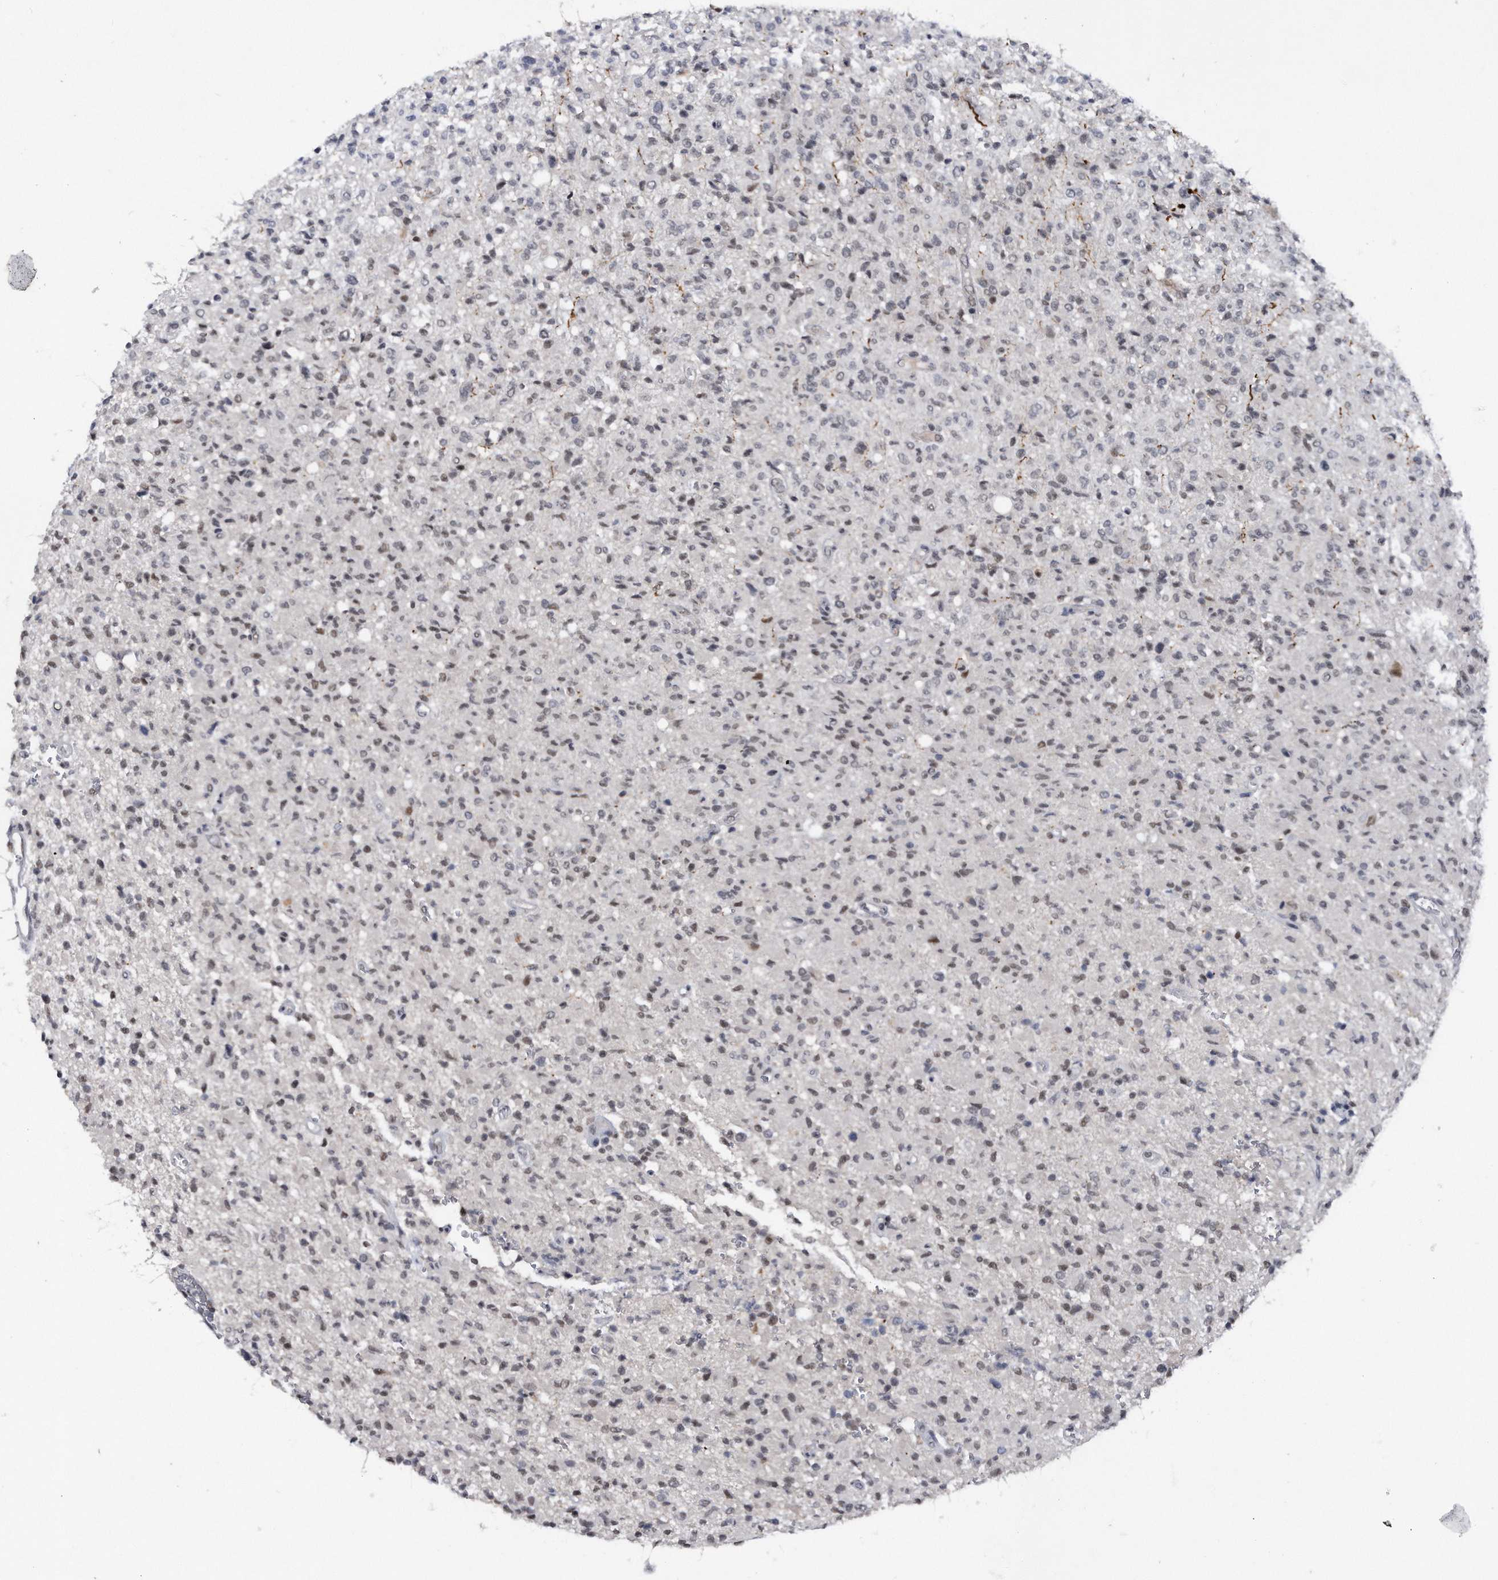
{"staining": {"intensity": "weak", "quantity": "<25%", "location": "nuclear"}, "tissue": "glioma", "cell_type": "Tumor cells", "image_type": "cancer", "snomed": [{"axis": "morphology", "description": "Glioma, malignant, High grade"}, {"axis": "topography", "description": "Brain"}], "caption": "Tumor cells are negative for brown protein staining in glioma.", "gene": "VIRMA", "patient": {"sex": "female", "age": 57}}